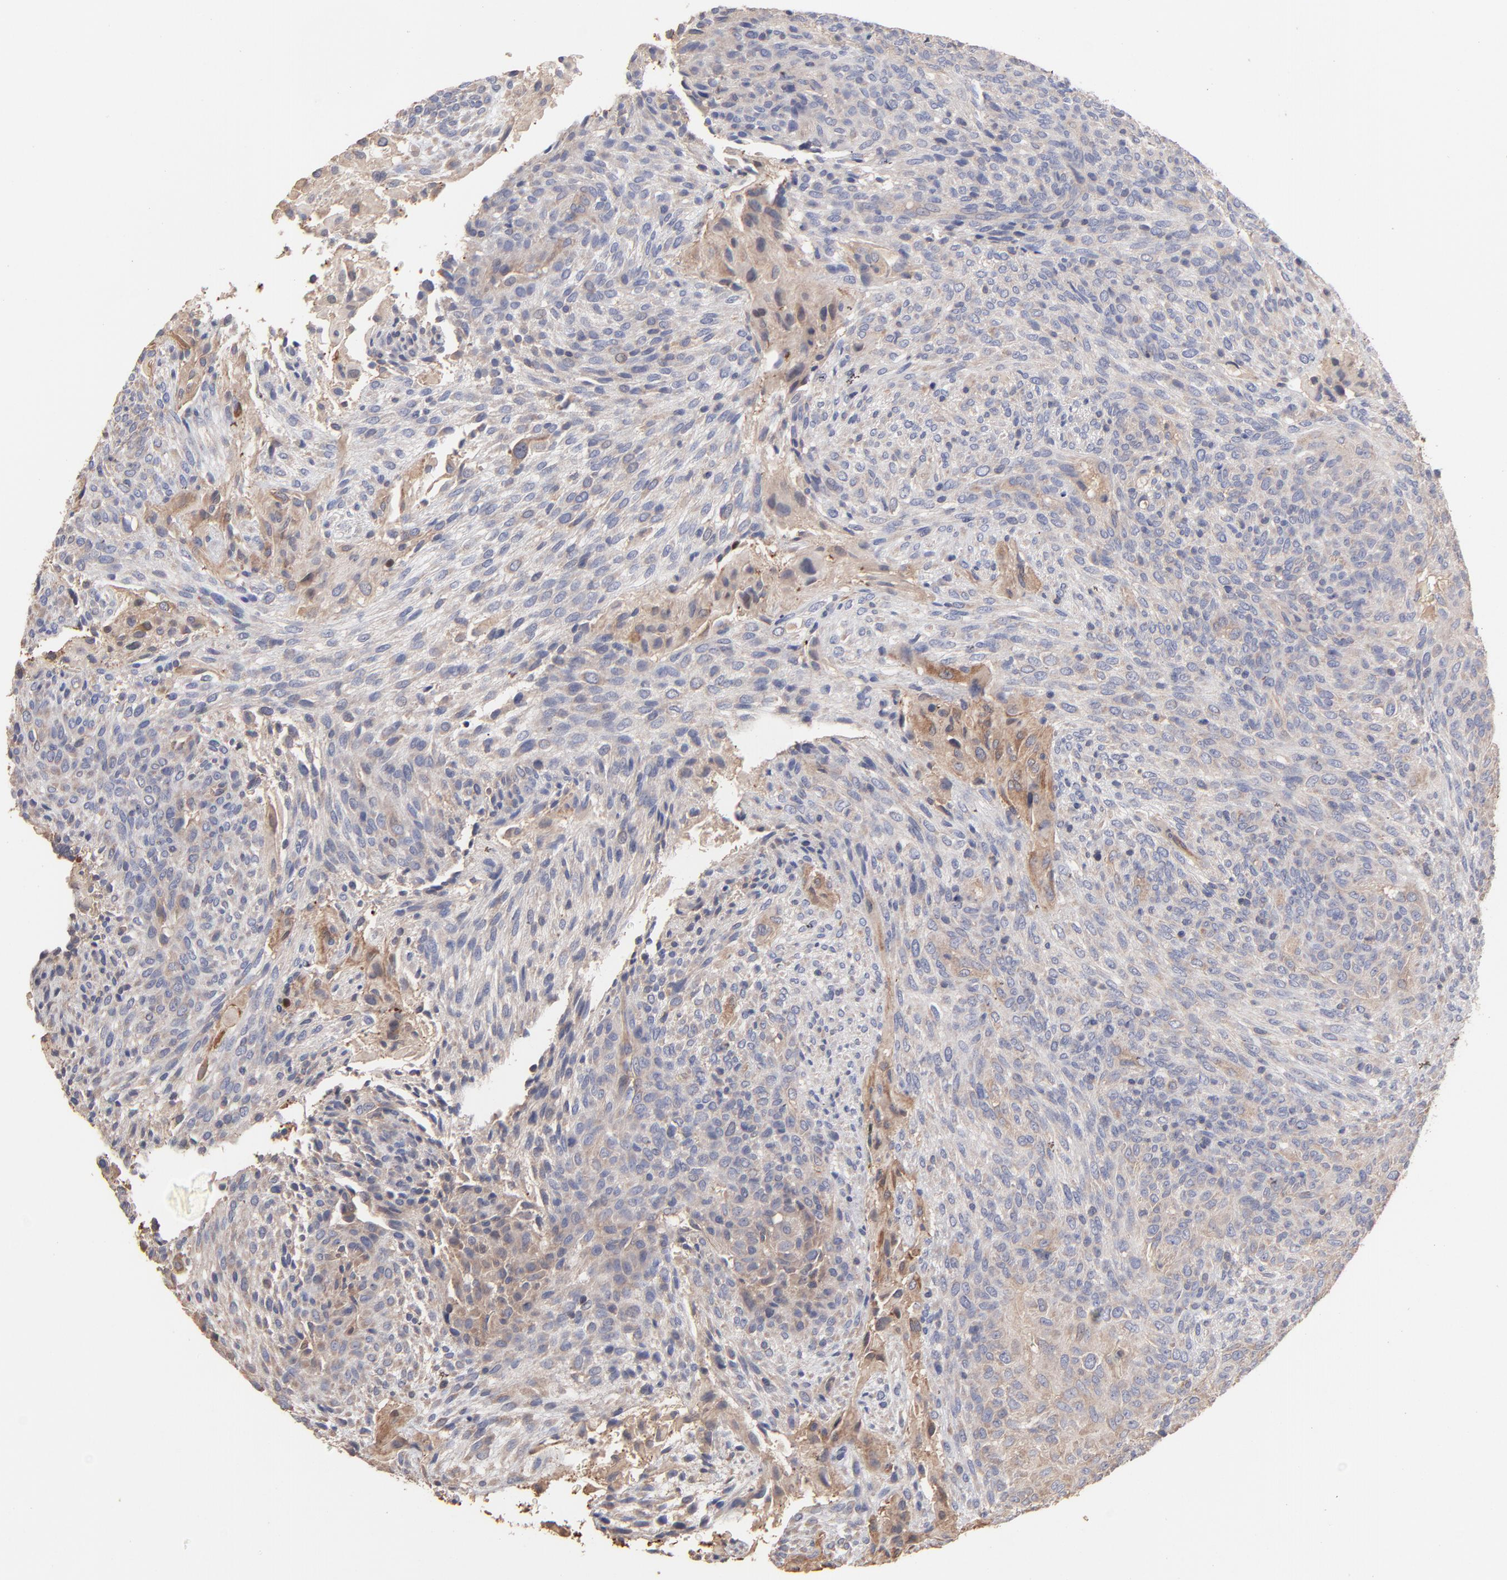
{"staining": {"intensity": "moderate", "quantity": "<25%", "location": "cytoplasmic/membranous"}, "tissue": "glioma", "cell_type": "Tumor cells", "image_type": "cancer", "snomed": [{"axis": "morphology", "description": "Glioma, malignant, High grade"}, {"axis": "topography", "description": "Cerebral cortex"}], "caption": "Glioma stained for a protein (brown) displays moderate cytoplasmic/membranous positive positivity in approximately <25% of tumor cells.", "gene": "TANGO2", "patient": {"sex": "female", "age": 55}}